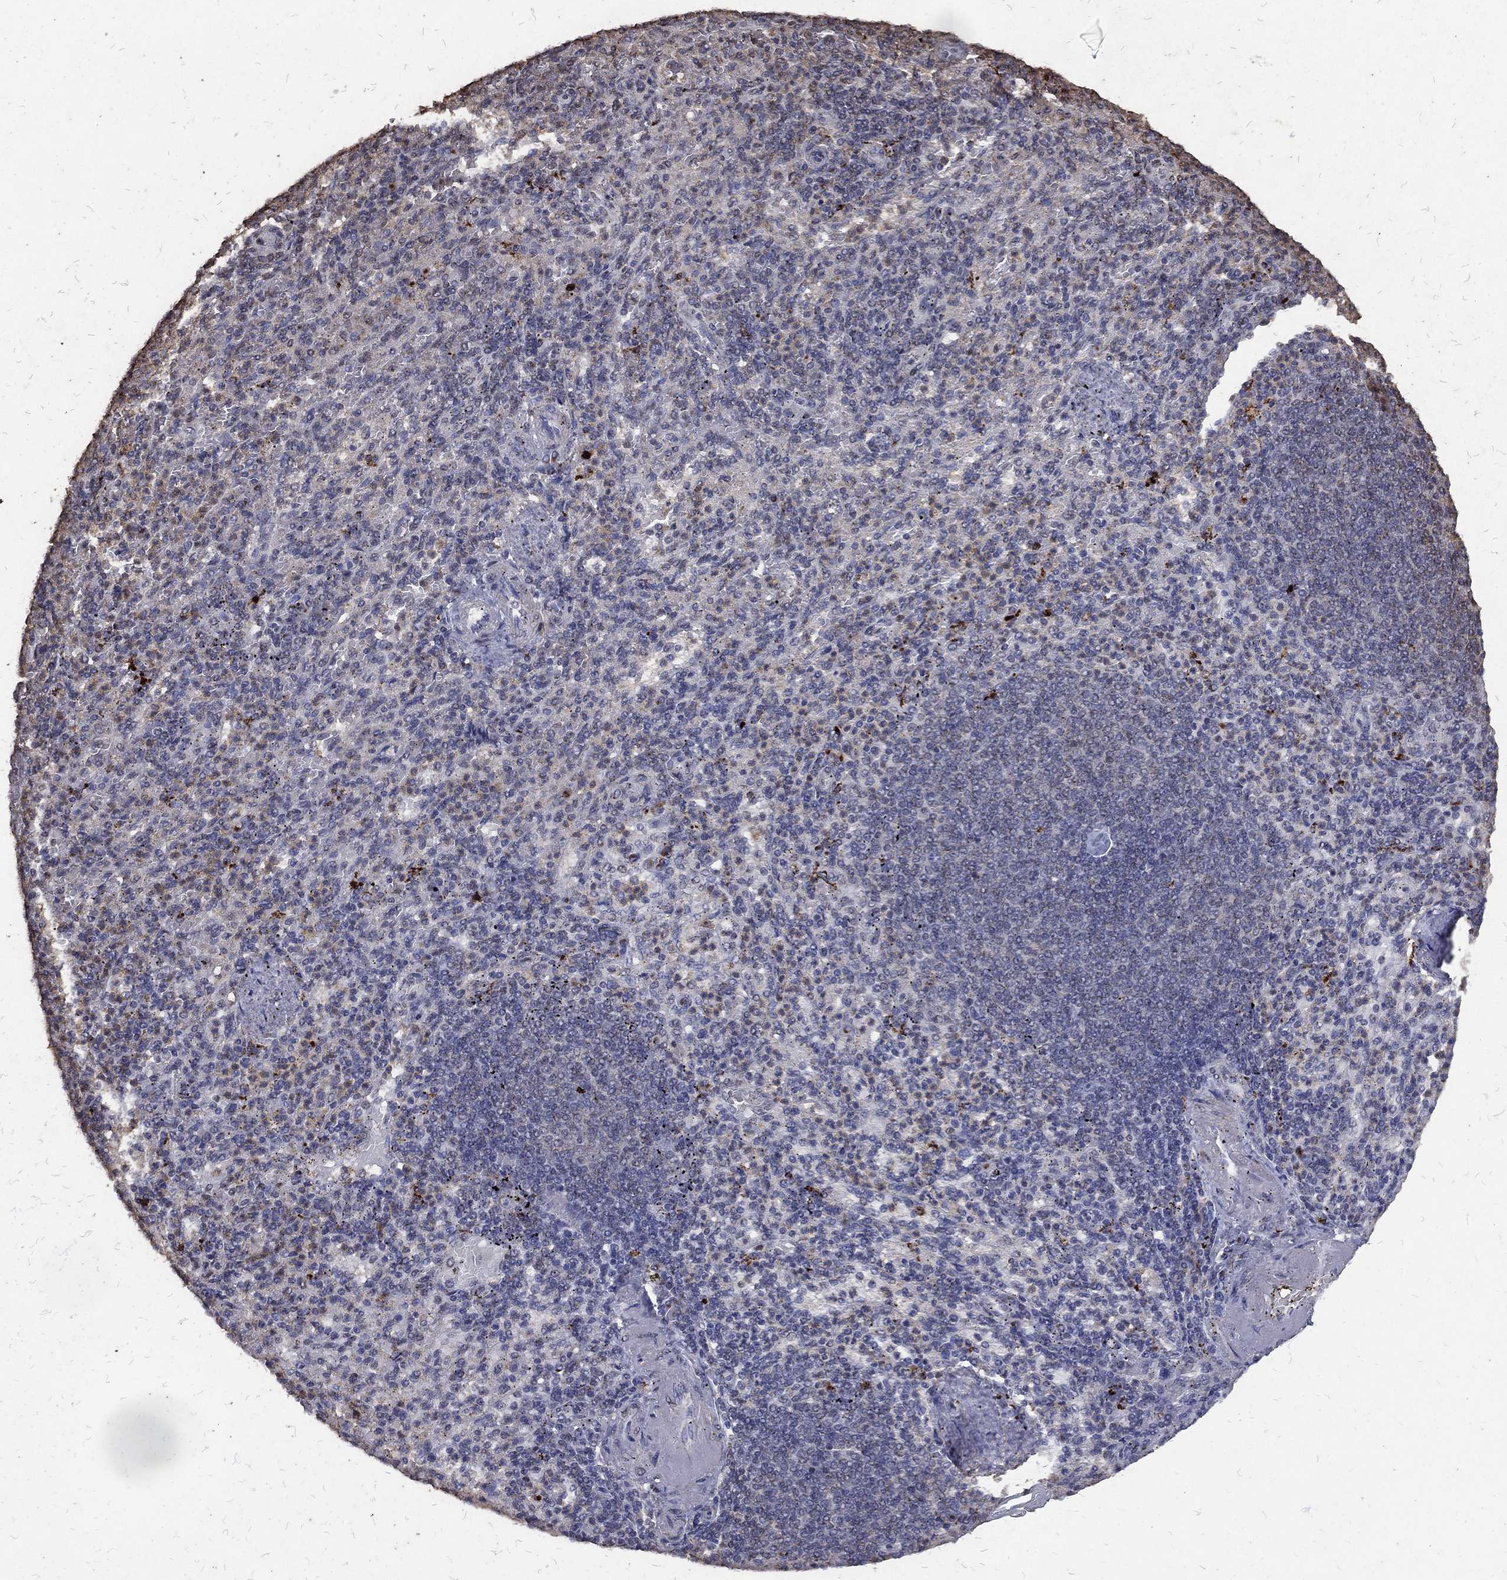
{"staining": {"intensity": "moderate", "quantity": "<25%", "location": "cytoplasmic/membranous"}, "tissue": "spleen", "cell_type": "Cells in red pulp", "image_type": "normal", "snomed": [{"axis": "morphology", "description": "Normal tissue, NOS"}, {"axis": "topography", "description": "Spleen"}], "caption": "Unremarkable spleen was stained to show a protein in brown. There is low levels of moderate cytoplasmic/membranous staining in approximately <25% of cells in red pulp. The staining was performed using DAB to visualize the protein expression in brown, while the nuclei were stained in blue with hematoxylin (Magnification: 20x).", "gene": "GPR183", "patient": {"sex": "female", "age": 74}}